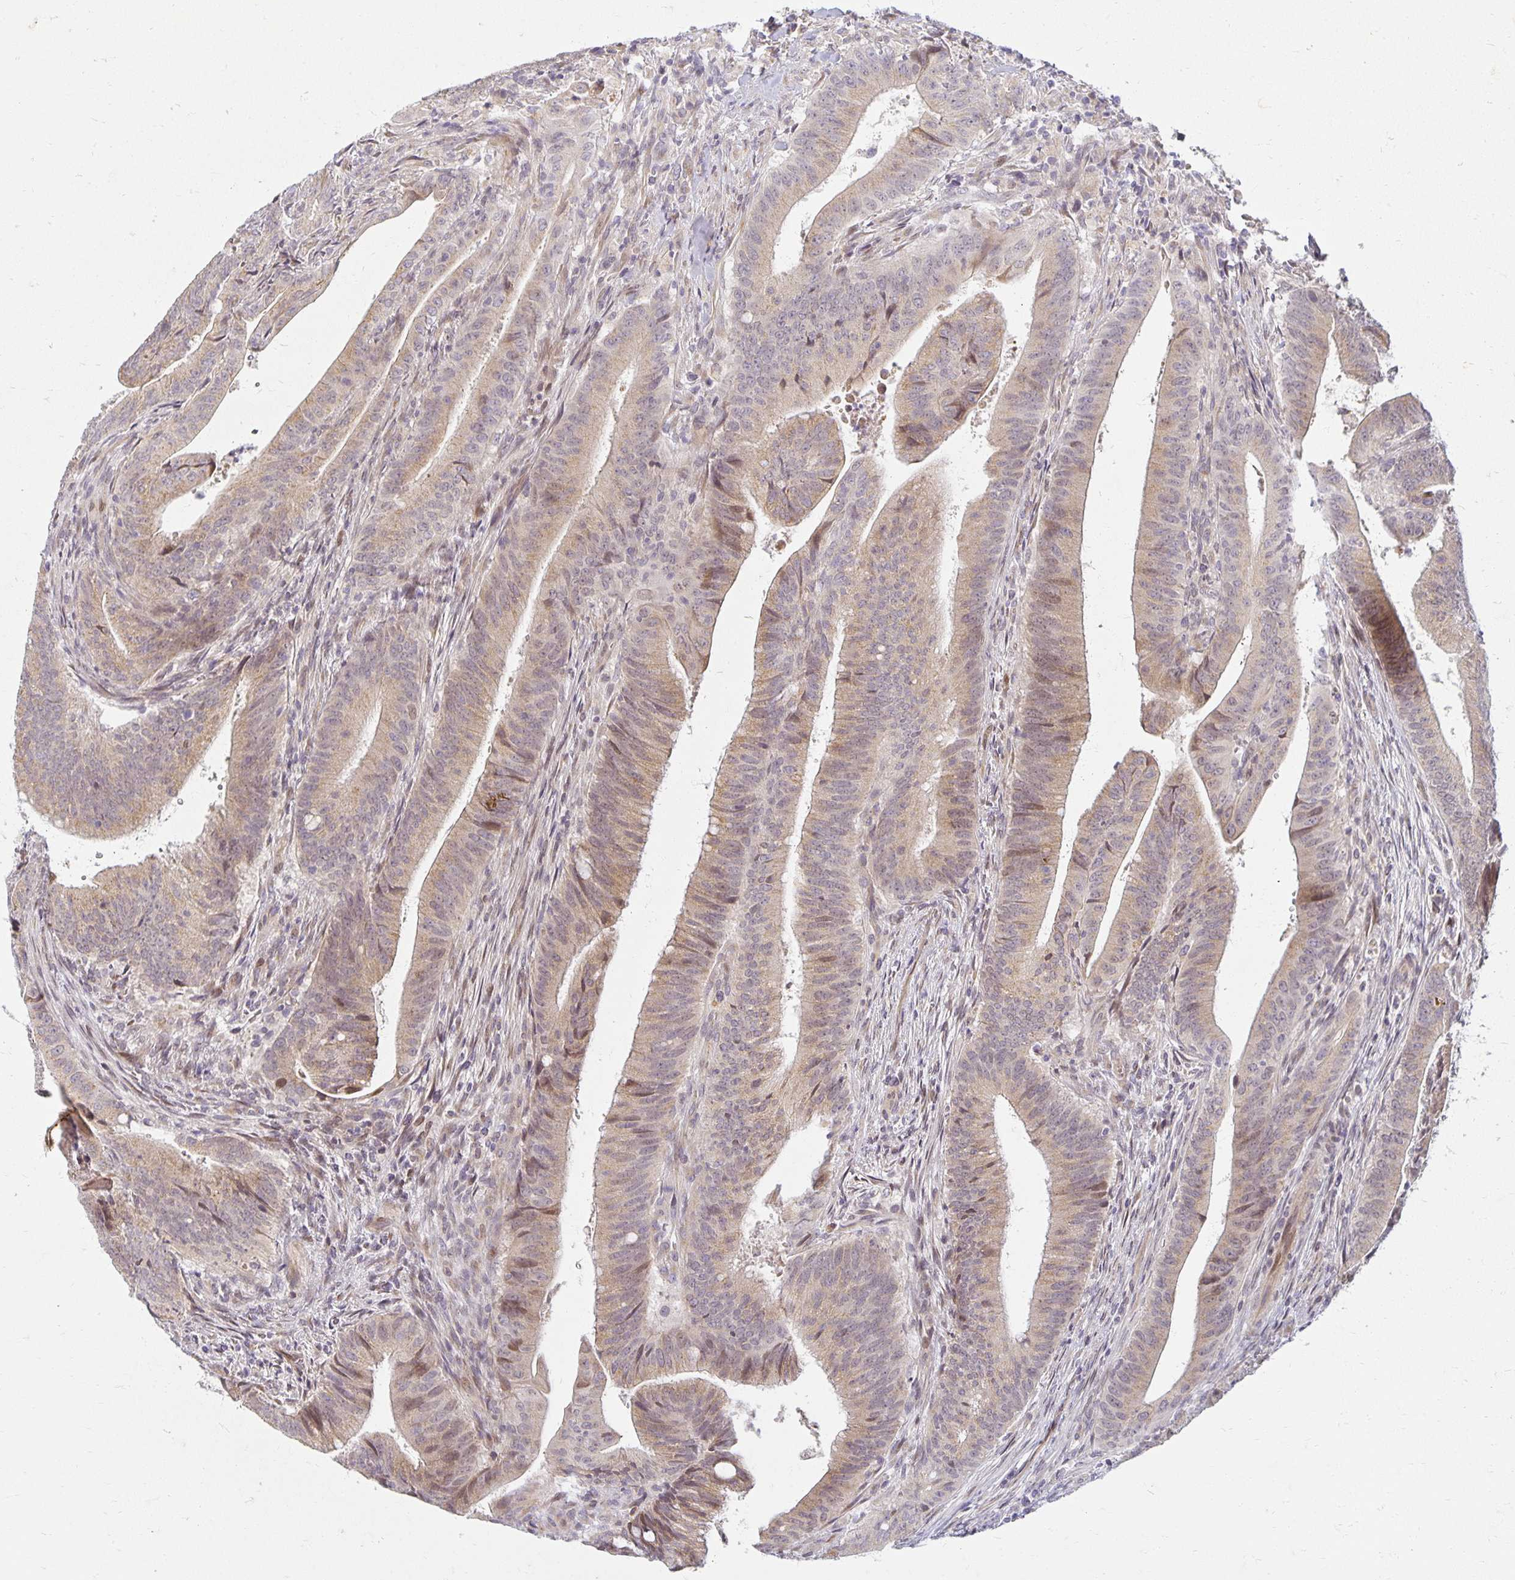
{"staining": {"intensity": "weak", "quantity": "25%-75%", "location": "cytoplasmic/membranous,nuclear"}, "tissue": "colorectal cancer", "cell_type": "Tumor cells", "image_type": "cancer", "snomed": [{"axis": "morphology", "description": "Adenocarcinoma, NOS"}, {"axis": "topography", "description": "Colon"}], "caption": "There is low levels of weak cytoplasmic/membranous and nuclear staining in tumor cells of adenocarcinoma (colorectal), as demonstrated by immunohistochemical staining (brown color).", "gene": "EHF", "patient": {"sex": "female", "age": 43}}